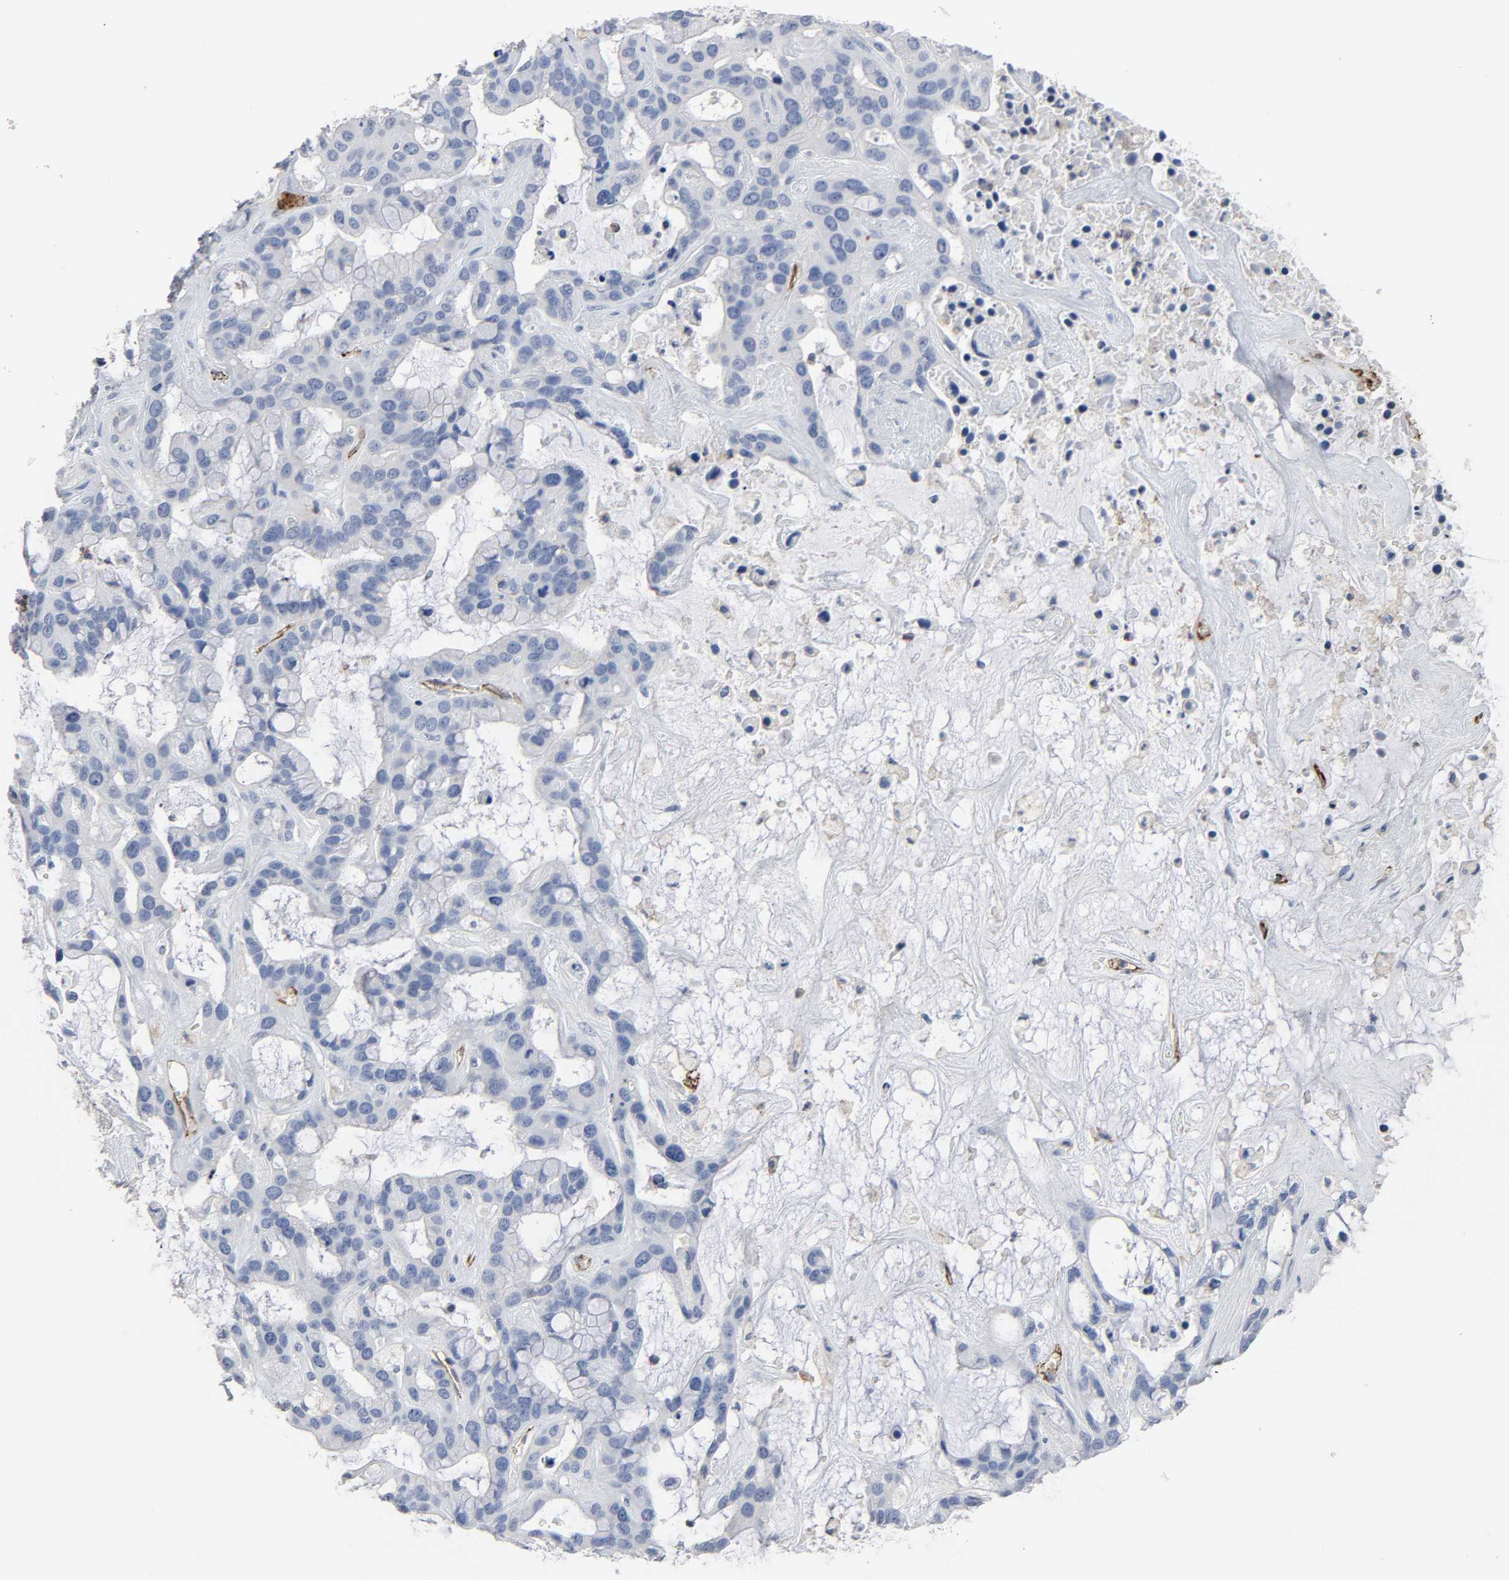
{"staining": {"intensity": "negative", "quantity": "none", "location": "none"}, "tissue": "liver cancer", "cell_type": "Tumor cells", "image_type": "cancer", "snomed": [{"axis": "morphology", "description": "Cholangiocarcinoma"}, {"axis": "topography", "description": "Liver"}], "caption": "Tumor cells show no significant positivity in liver cancer (cholangiocarcinoma).", "gene": "PECAM1", "patient": {"sex": "female", "age": 65}}